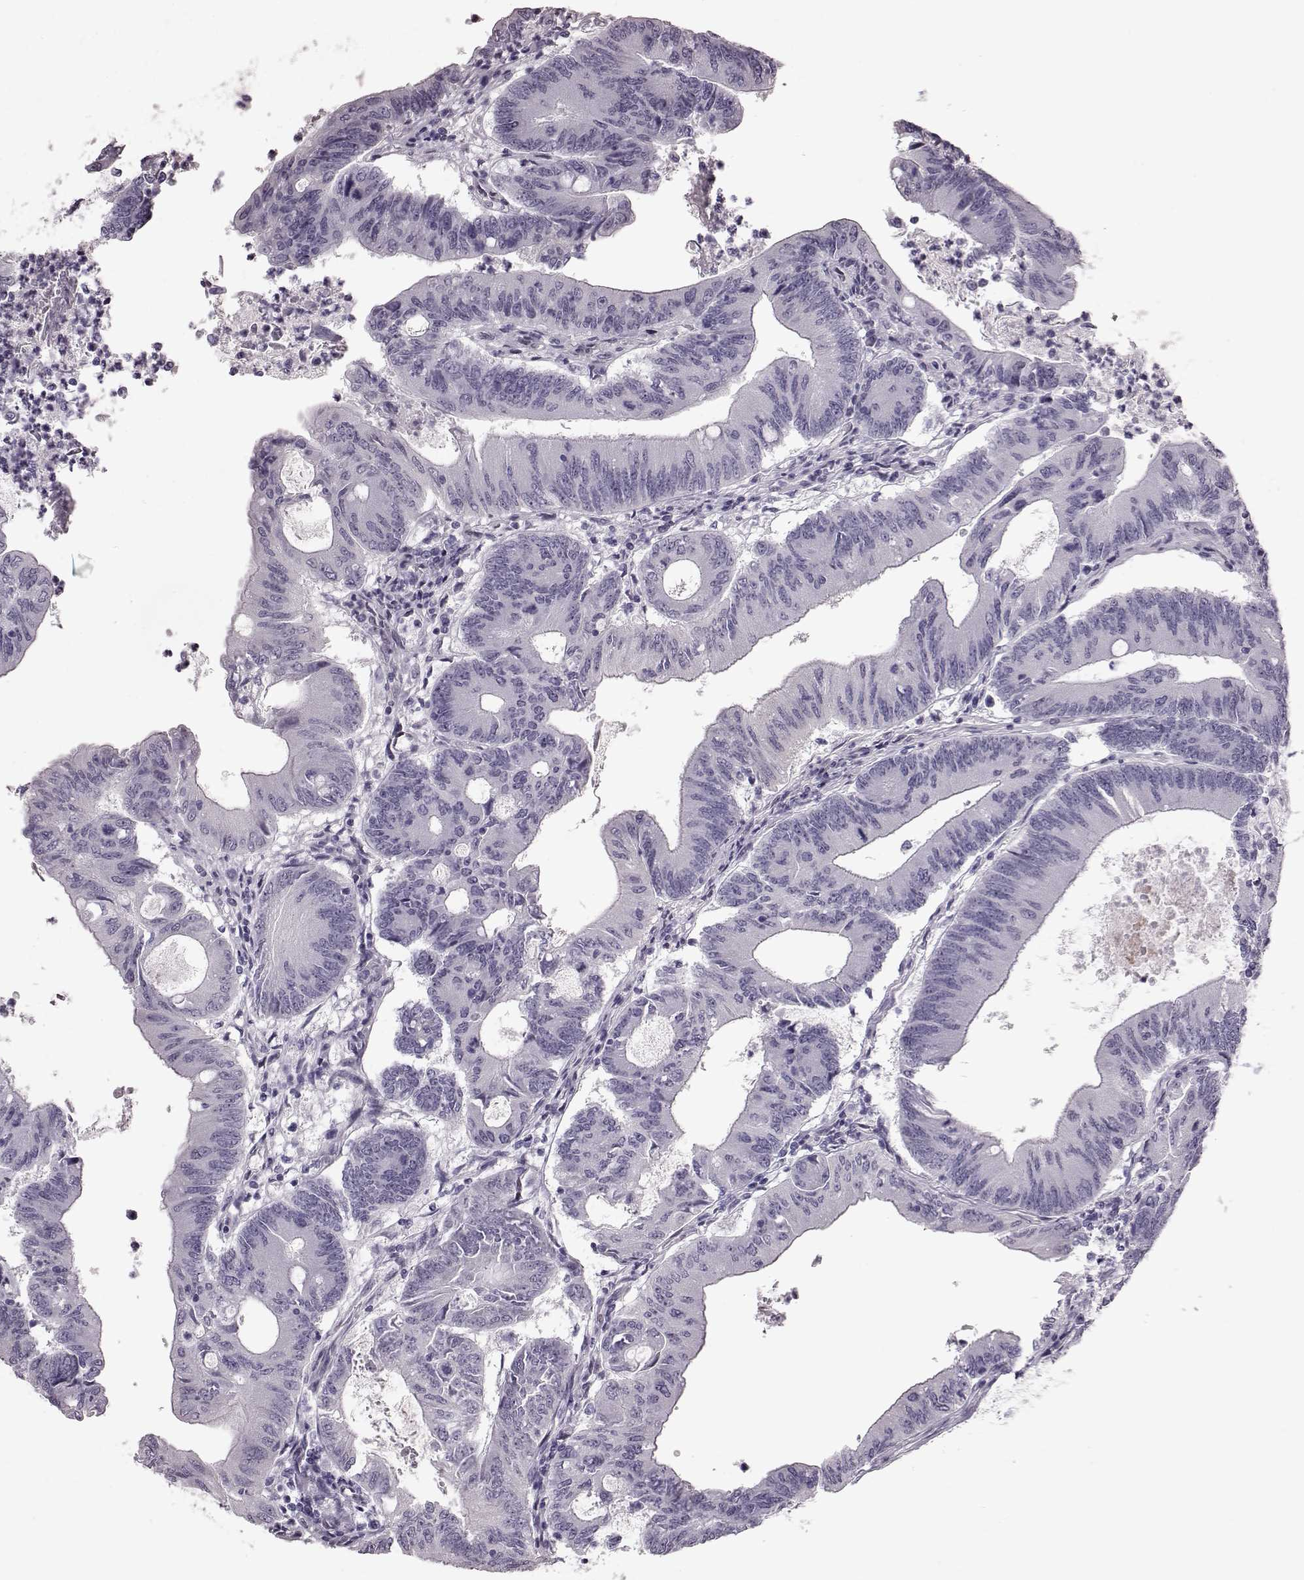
{"staining": {"intensity": "negative", "quantity": "none", "location": "none"}, "tissue": "colorectal cancer", "cell_type": "Tumor cells", "image_type": "cancer", "snomed": [{"axis": "morphology", "description": "Adenocarcinoma, NOS"}, {"axis": "topography", "description": "Colon"}], "caption": "Tumor cells are negative for brown protein staining in colorectal cancer (adenocarcinoma).", "gene": "TCHHL1", "patient": {"sex": "female", "age": 70}}